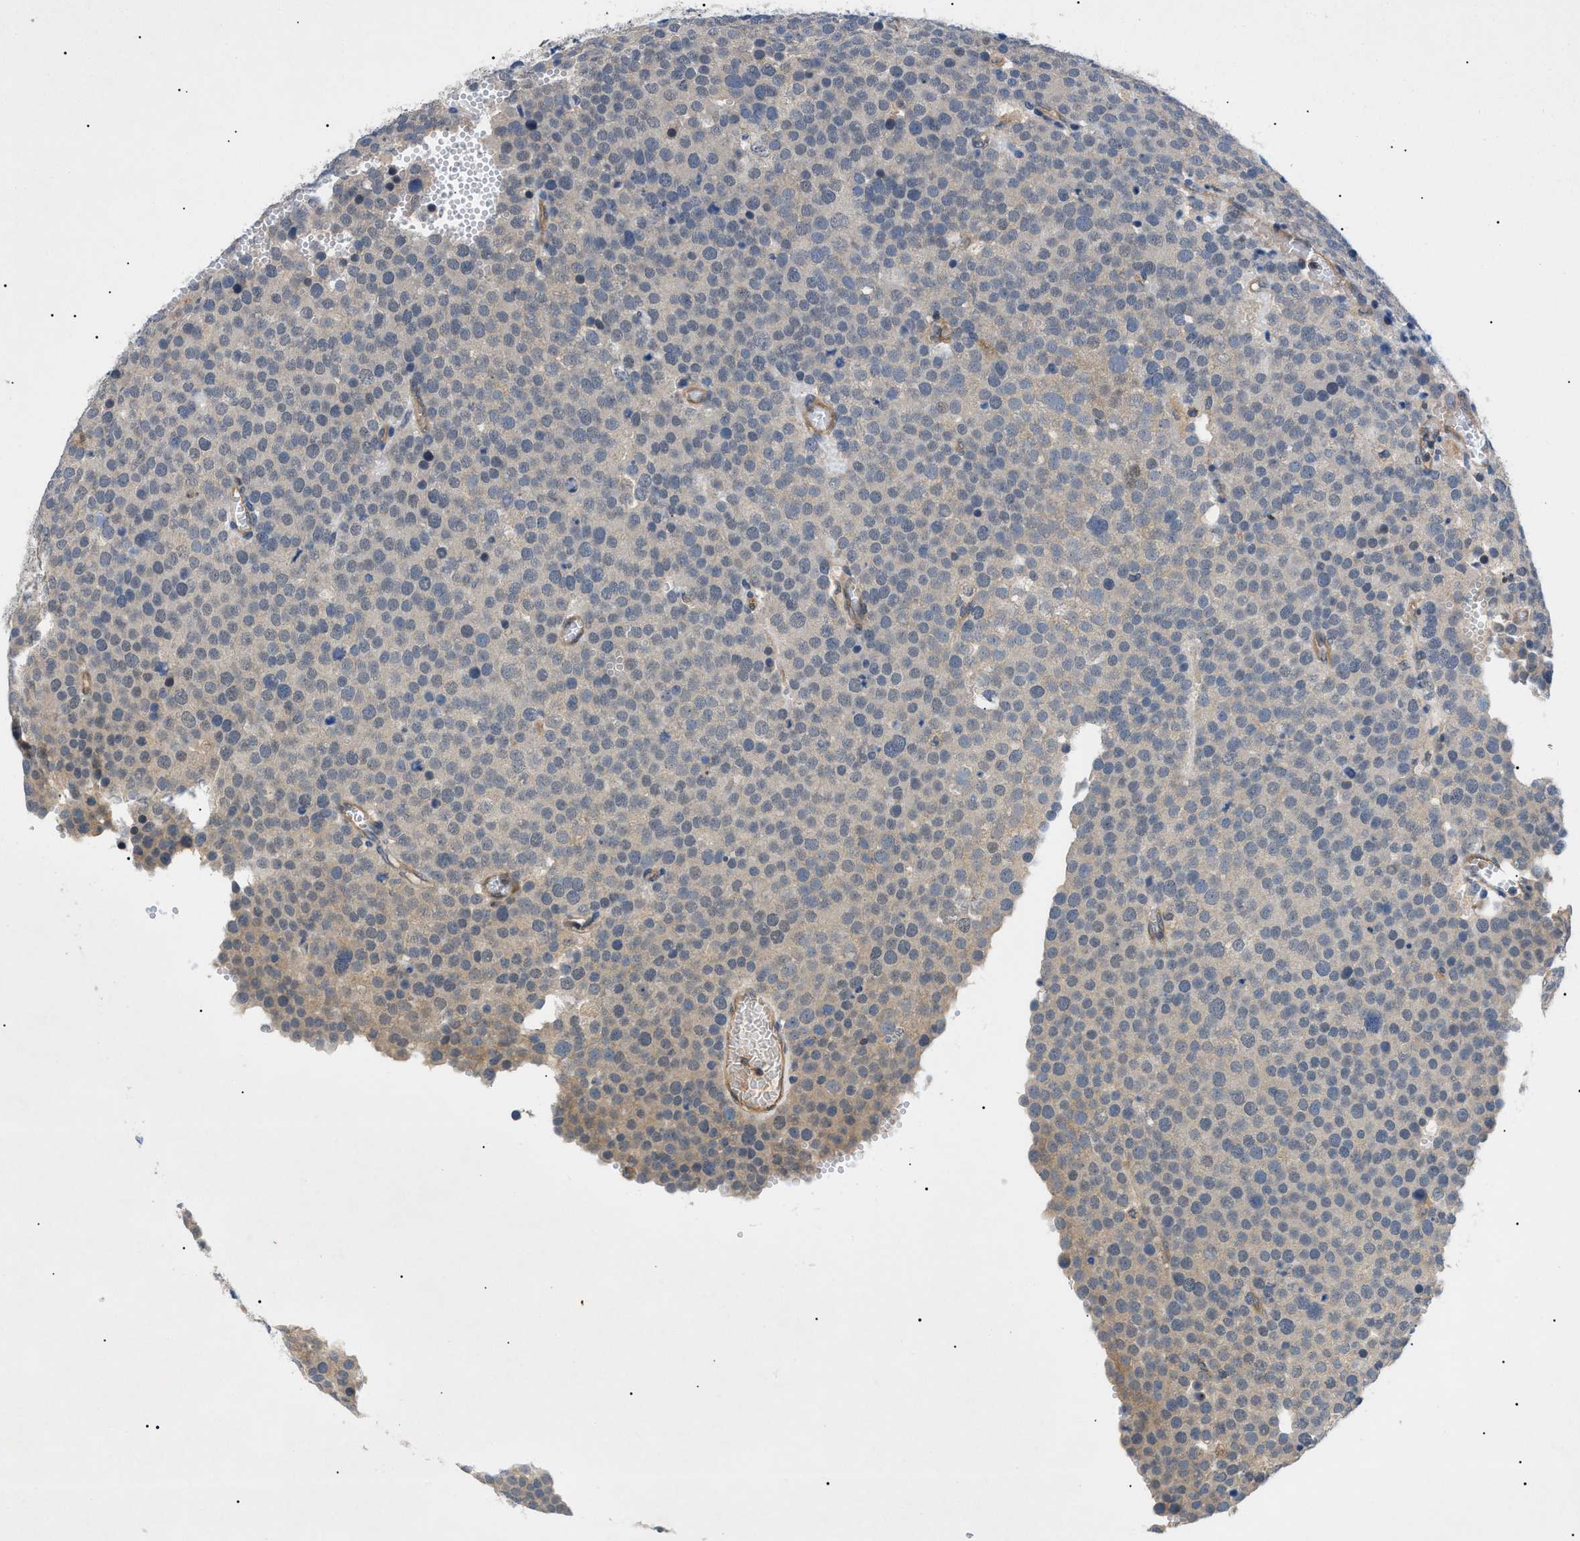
{"staining": {"intensity": "weak", "quantity": "25%-75%", "location": "cytoplasmic/membranous"}, "tissue": "testis cancer", "cell_type": "Tumor cells", "image_type": "cancer", "snomed": [{"axis": "morphology", "description": "Normal tissue, NOS"}, {"axis": "morphology", "description": "Seminoma, NOS"}, {"axis": "topography", "description": "Testis"}], "caption": "Testis cancer (seminoma) stained with a brown dye reveals weak cytoplasmic/membranous positive positivity in about 25%-75% of tumor cells.", "gene": "RIPK1", "patient": {"sex": "male", "age": 71}}